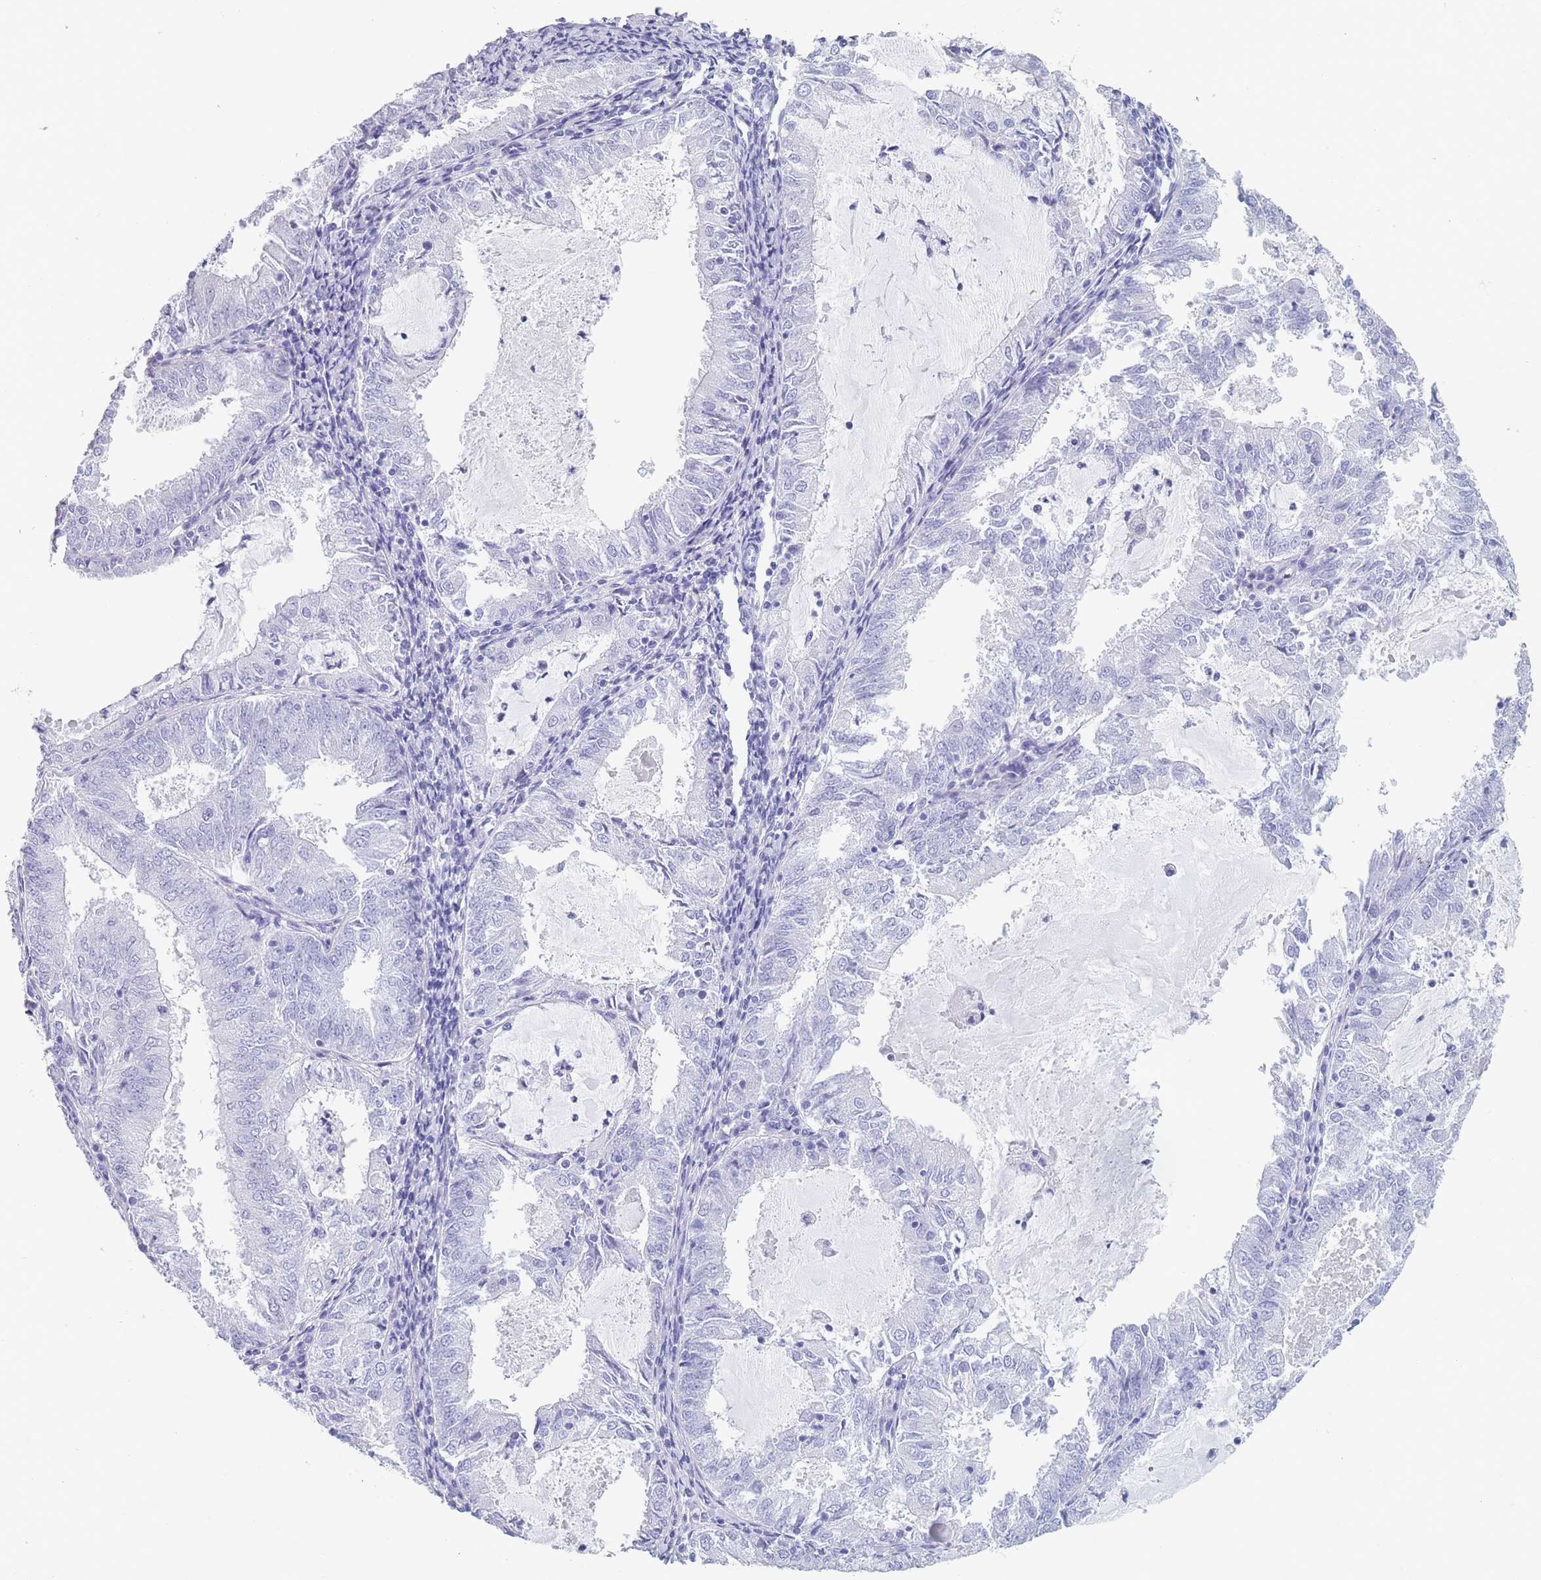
{"staining": {"intensity": "negative", "quantity": "none", "location": "none"}, "tissue": "endometrial cancer", "cell_type": "Tumor cells", "image_type": "cancer", "snomed": [{"axis": "morphology", "description": "Adenocarcinoma, NOS"}, {"axis": "topography", "description": "Endometrium"}], "caption": "Human endometrial adenocarcinoma stained for a protein using immunohistochemistry exhibits no staining in tumor cells.", "gene": "OR5D16", "patient": {"sex": "female", "age": 57}}